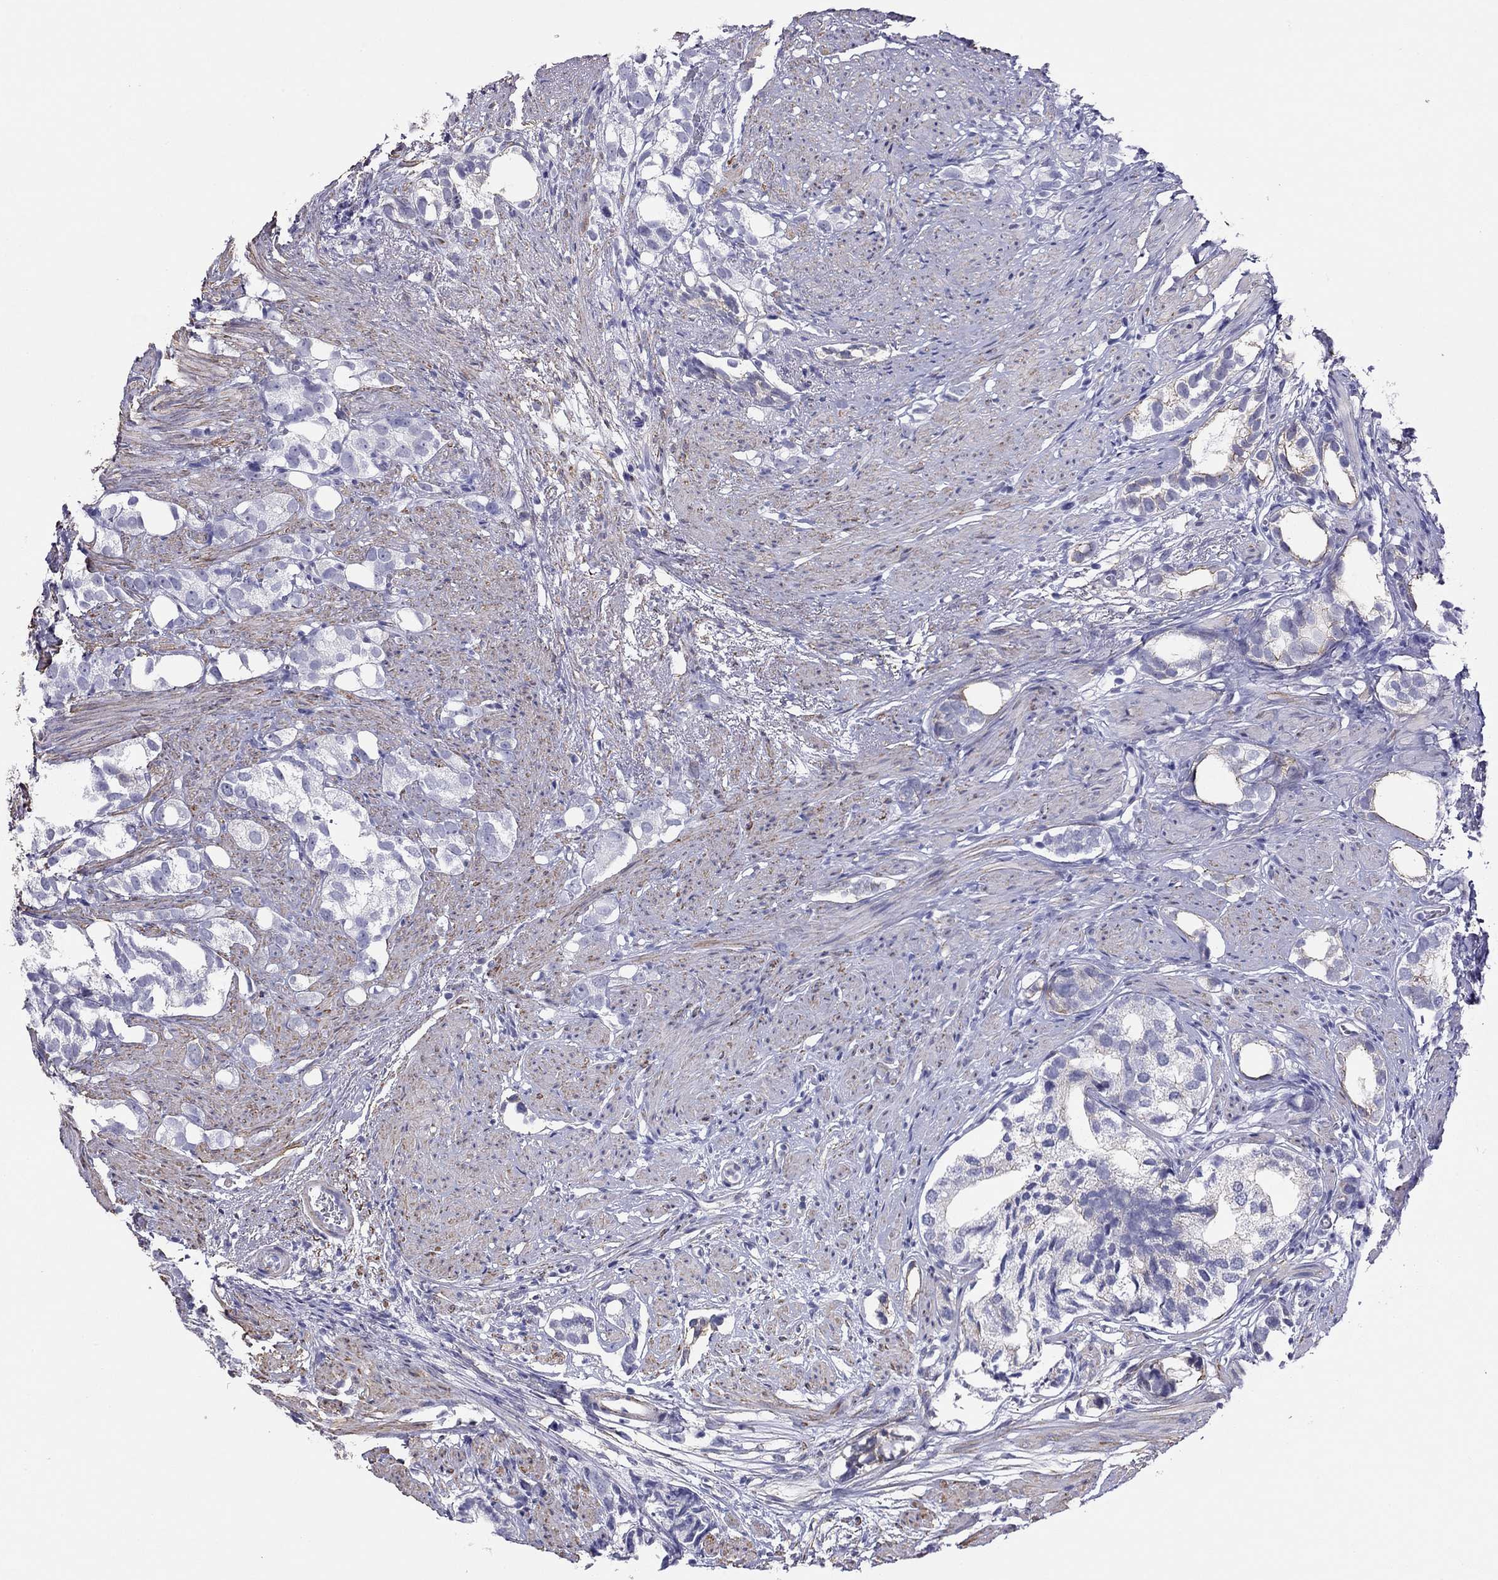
{"staining": {"intensity": "negative", "quantity": "none", "location": "none"}, "tissue": "prostate cancer", "cell_type": "Tumor cells", "image_type": "cancer", "snomed": [{"axis": "morphology", "description": "Adenocarcinoma, High grade"}, {"axis": "topography", "description": "Prostate"}], "caption": "An IHC micrograph of high-grade adenocarcinoma (prostate) is shown. There is no staining in tumor cells of high-grade adenocarcinoma (prostate). The staining is performed using DAB brown chromogen with nuclei counter-stained in using hematoxylin.", "gene": "MYMX", "patient": {"sex": "male", "age": 82}}